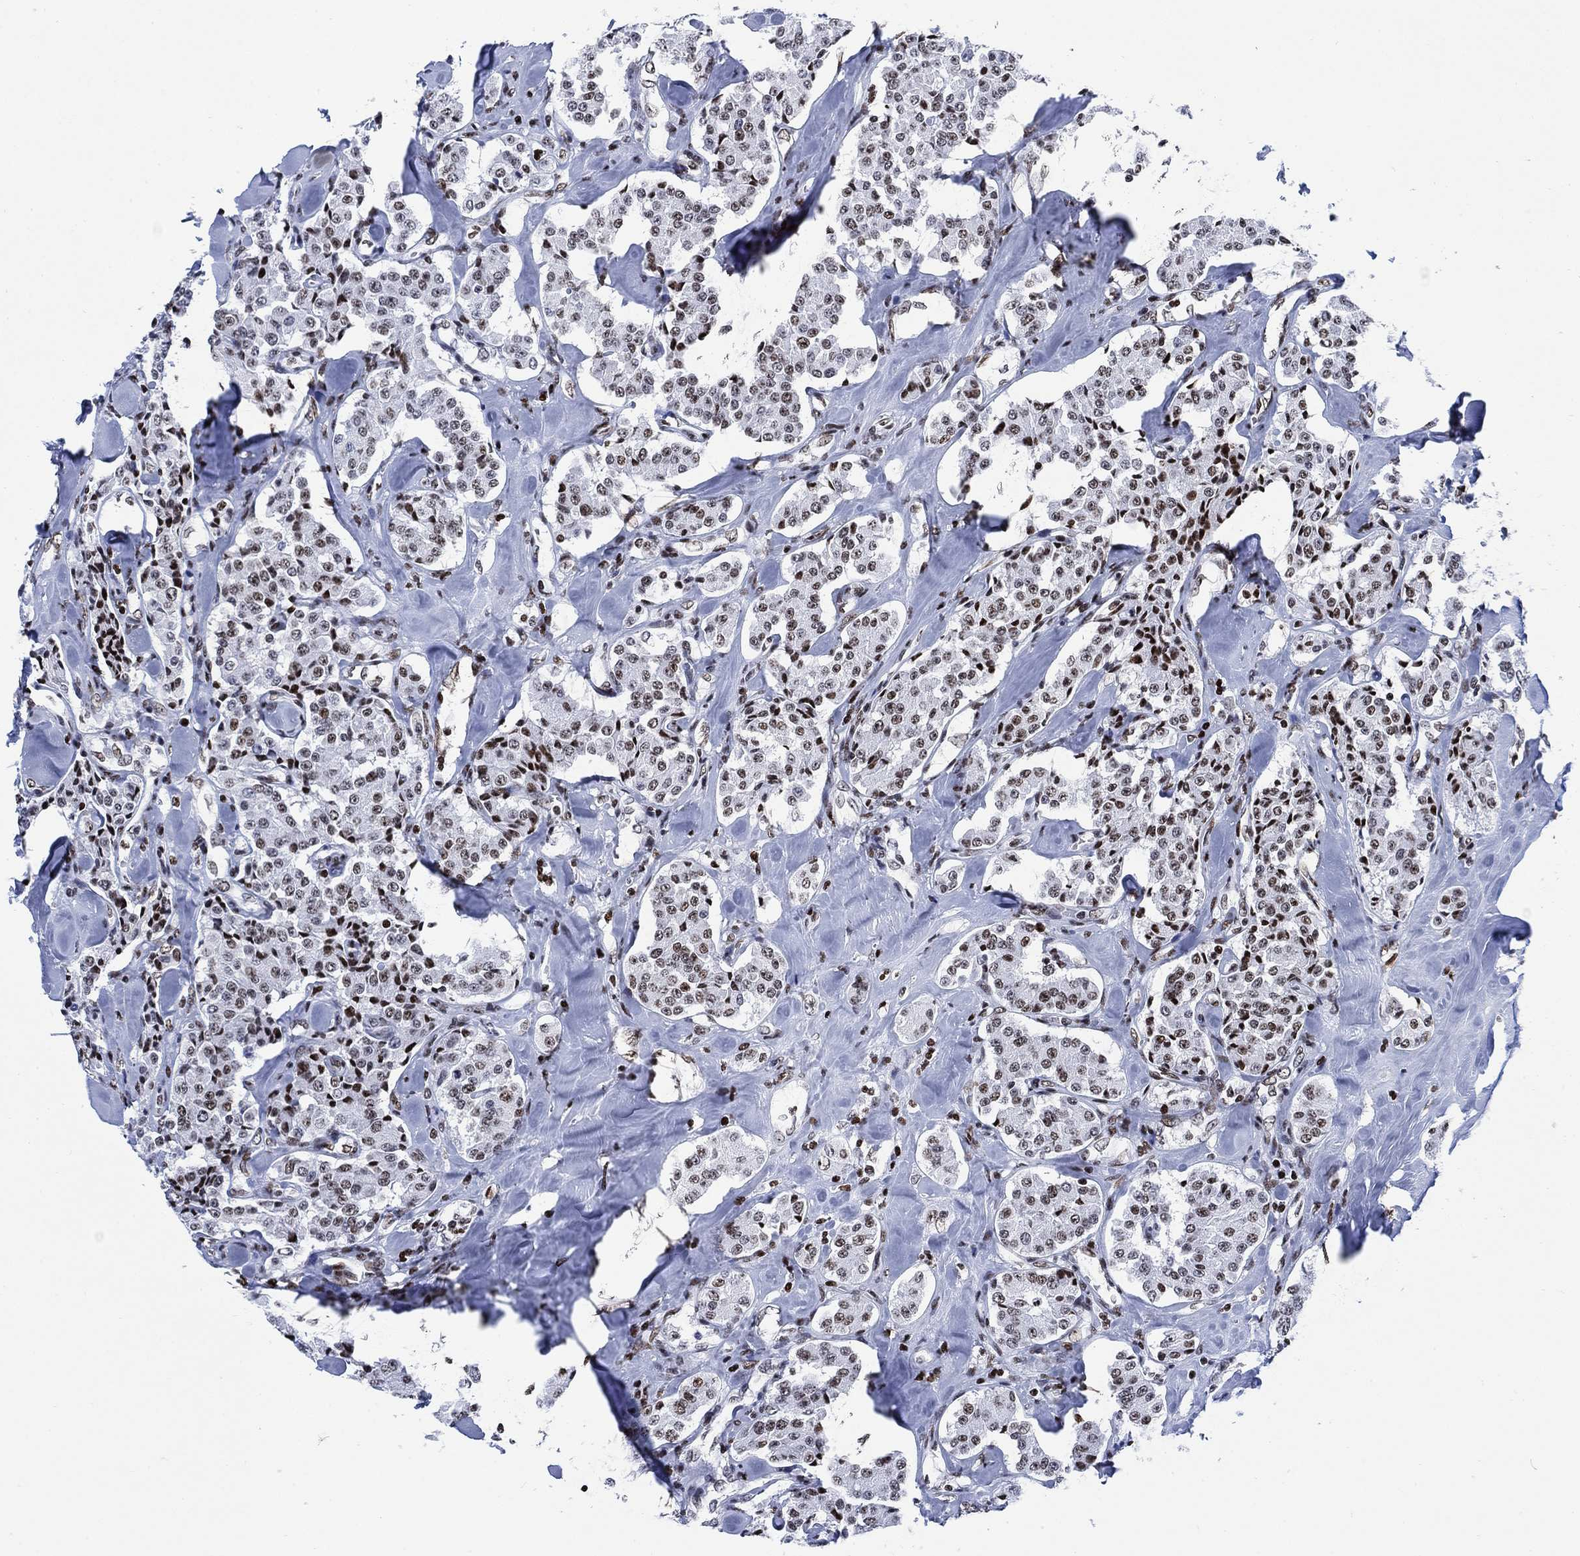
{"staining": {"intensity": "moderate", "quantity": "<25%", "location": "nuclear"}, "tissue": "carcinoid", "cell_type": "Tumor cells", "image_type": "cancer", "snomed": [{"axis": "morphology", "description": "Carcinoid, malignant, NOS"}, {"axis": "topography", "description": "Pancreas"}], "caption": "Tumor cells exhibit low levels of moderate nuclear positivity in approximately <25% of cells in human carcinoid. Nuclei are stained in blue.", "gene": "H1-10", "patient": {"sex": "male", "age": 41}}